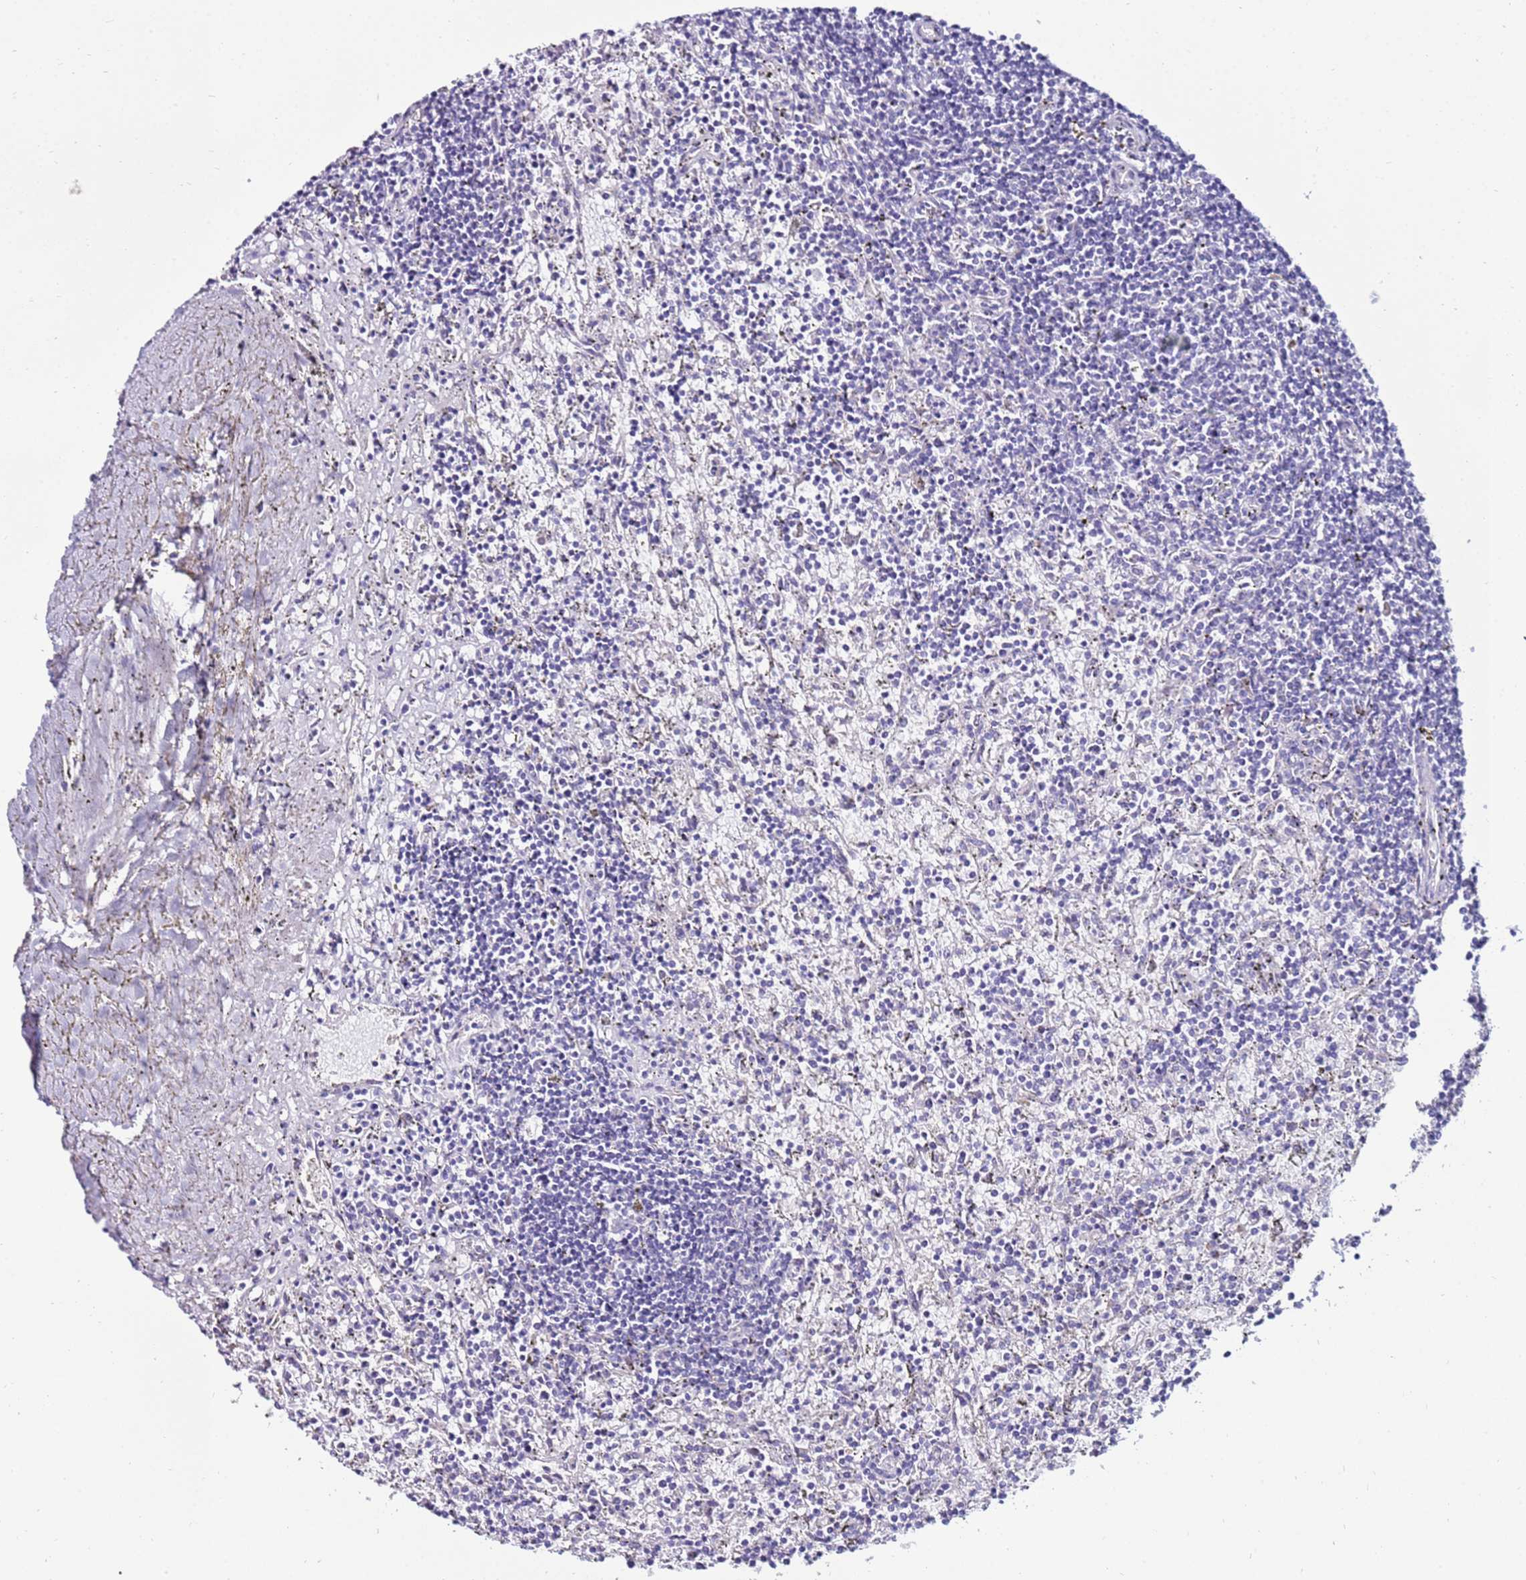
{"staining": {"intensity": "negative", "quantity": "none", "location": "none"}, "tissue": "lymphoma", "cell_type": "Tumor cells", "image_type": "cancer", "snomed": [{"axis": "morphology", "description": "Malignant lymphoma, non-Hodgkin's type, Low grade"}, {"axis": "topography", "description": "Spleen"}], "caption": "Tumor cells are negative for protein expression in human lymphoma.", "gene": "GPN3", "patient": {"sex": "male", "age": 76}}